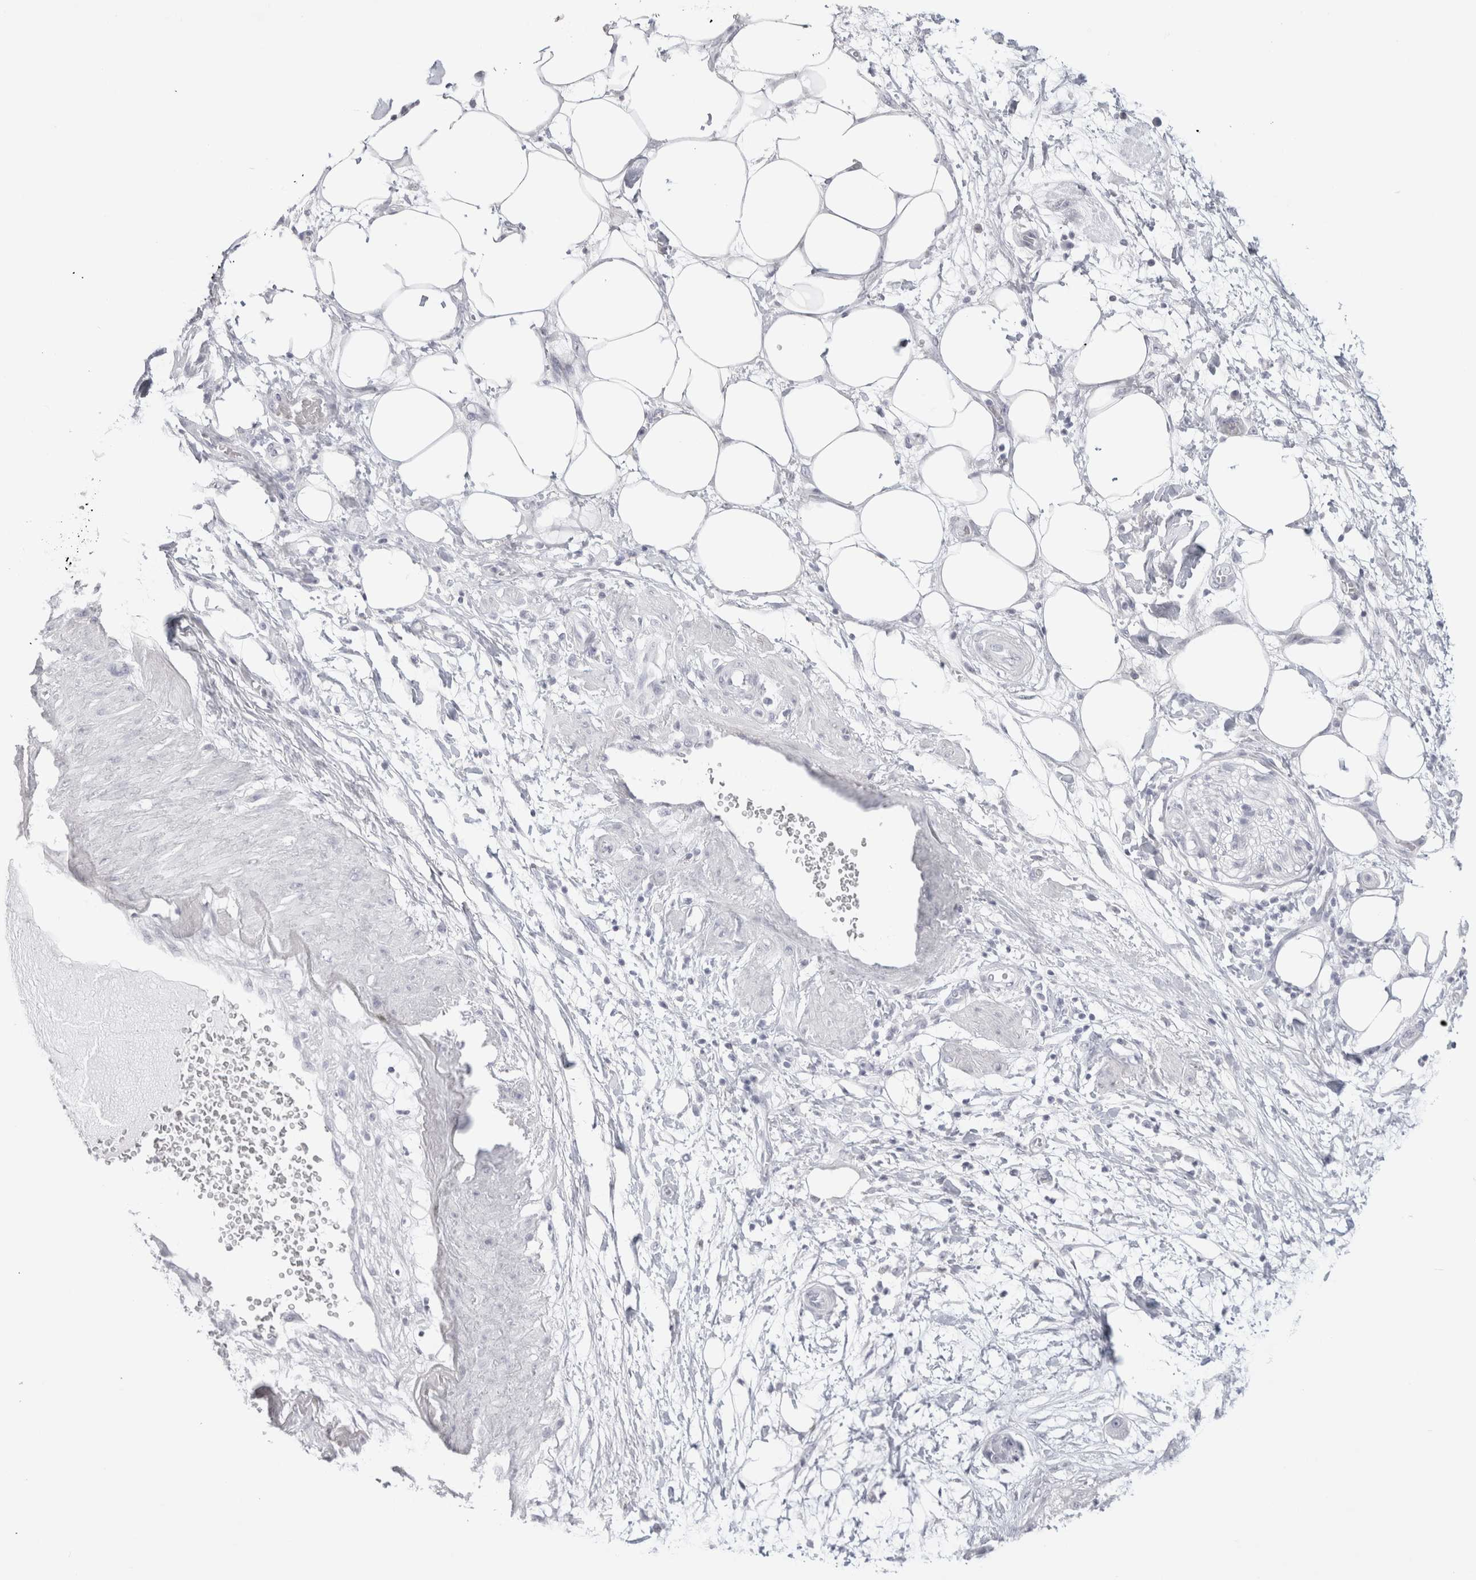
{"staining": {"intensity": "negative", "quantity": "none", "location": "none"}, "tissue": "pancreatic cancer", "cell_type": "Tumor cells", "image_type": "cancer", "snomed": [{"axis": "morphology", "description": "Adenocarcinoma, NOS"}, {"axis": "topography", "description": "Pancreas"}], "caption": "A photomicrograph of human pancreatic cancer (adenocarcinoma) is negative for staining in tumor cells. Brightfield microscopy of immunohistochemistry stained with DAB (3,3'-diaminobenzidine) (brown) and hematoxylin (blue), captured at high magnification.", "gene": "GARIN1A", "patient": {"sex": "female", "age": 78}}